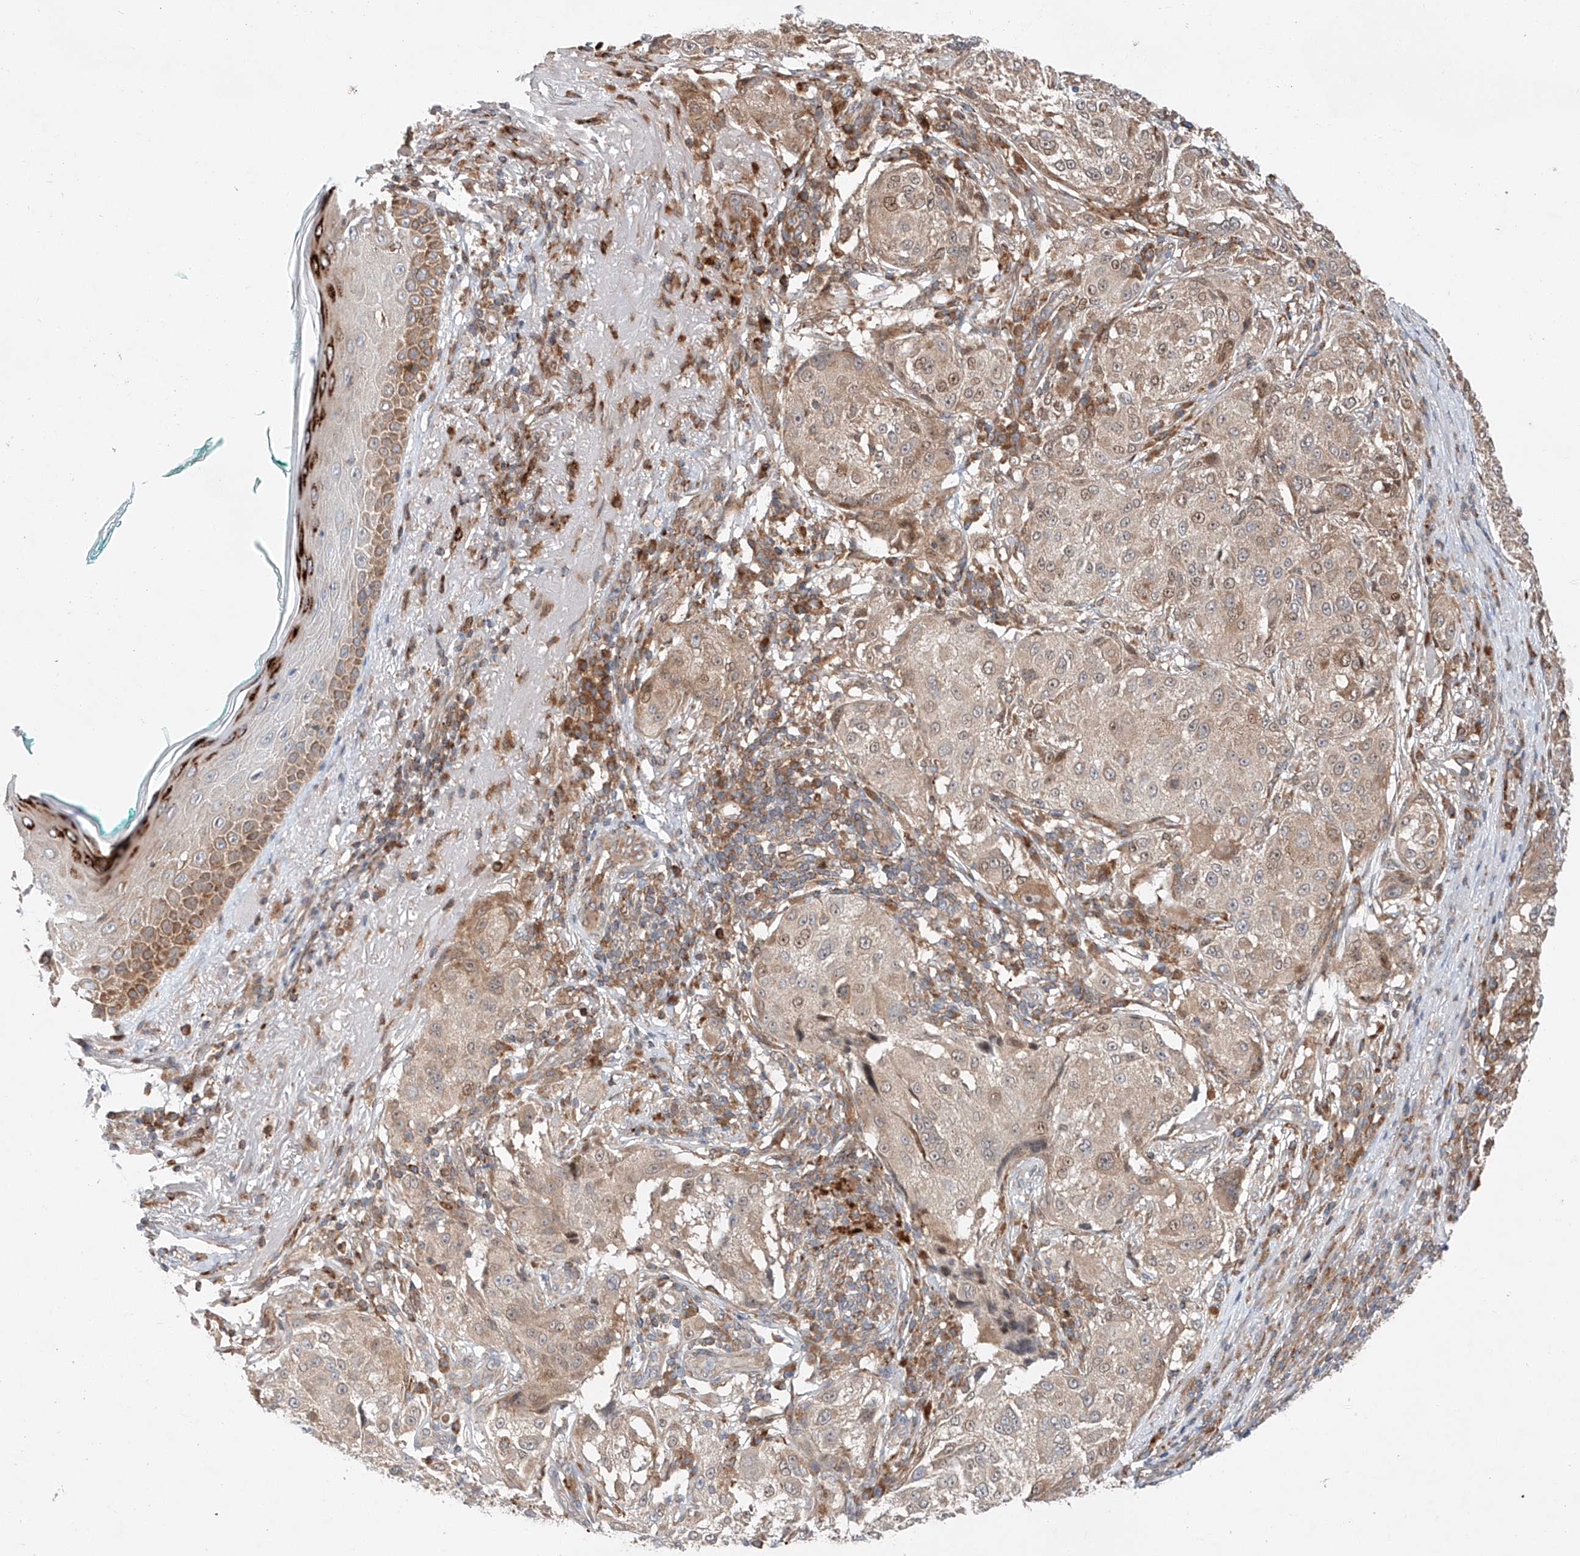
{"staining": {"intensity": "weak", "quantity": ">75%", "location": "cytoplasmic/membranous,nuclear"}, "tissue": "melanoma", "cell_type": "Tumor cells", "image_type": "cancer", "snomed": [{"axis": "morphology", "description": "Necrosis, NOS"}, {"axis": "morphology", "description": "Malignant melanoma, NOS"}, {"axis": "topography", "description": "Skin"}], "caption": "High-magnification brightfield microscopy of melanoma stained with DAB (3,3'-diaminobenzidine) (brown) and counterstained with hematoxylin (blue). tumor cells exhibit weak cytoplasmic/membranous and nuclear staining is appreciated in about>75% of cells.", "gene": "RUSC1", "patient": {"sex": "female", "age": 87}}